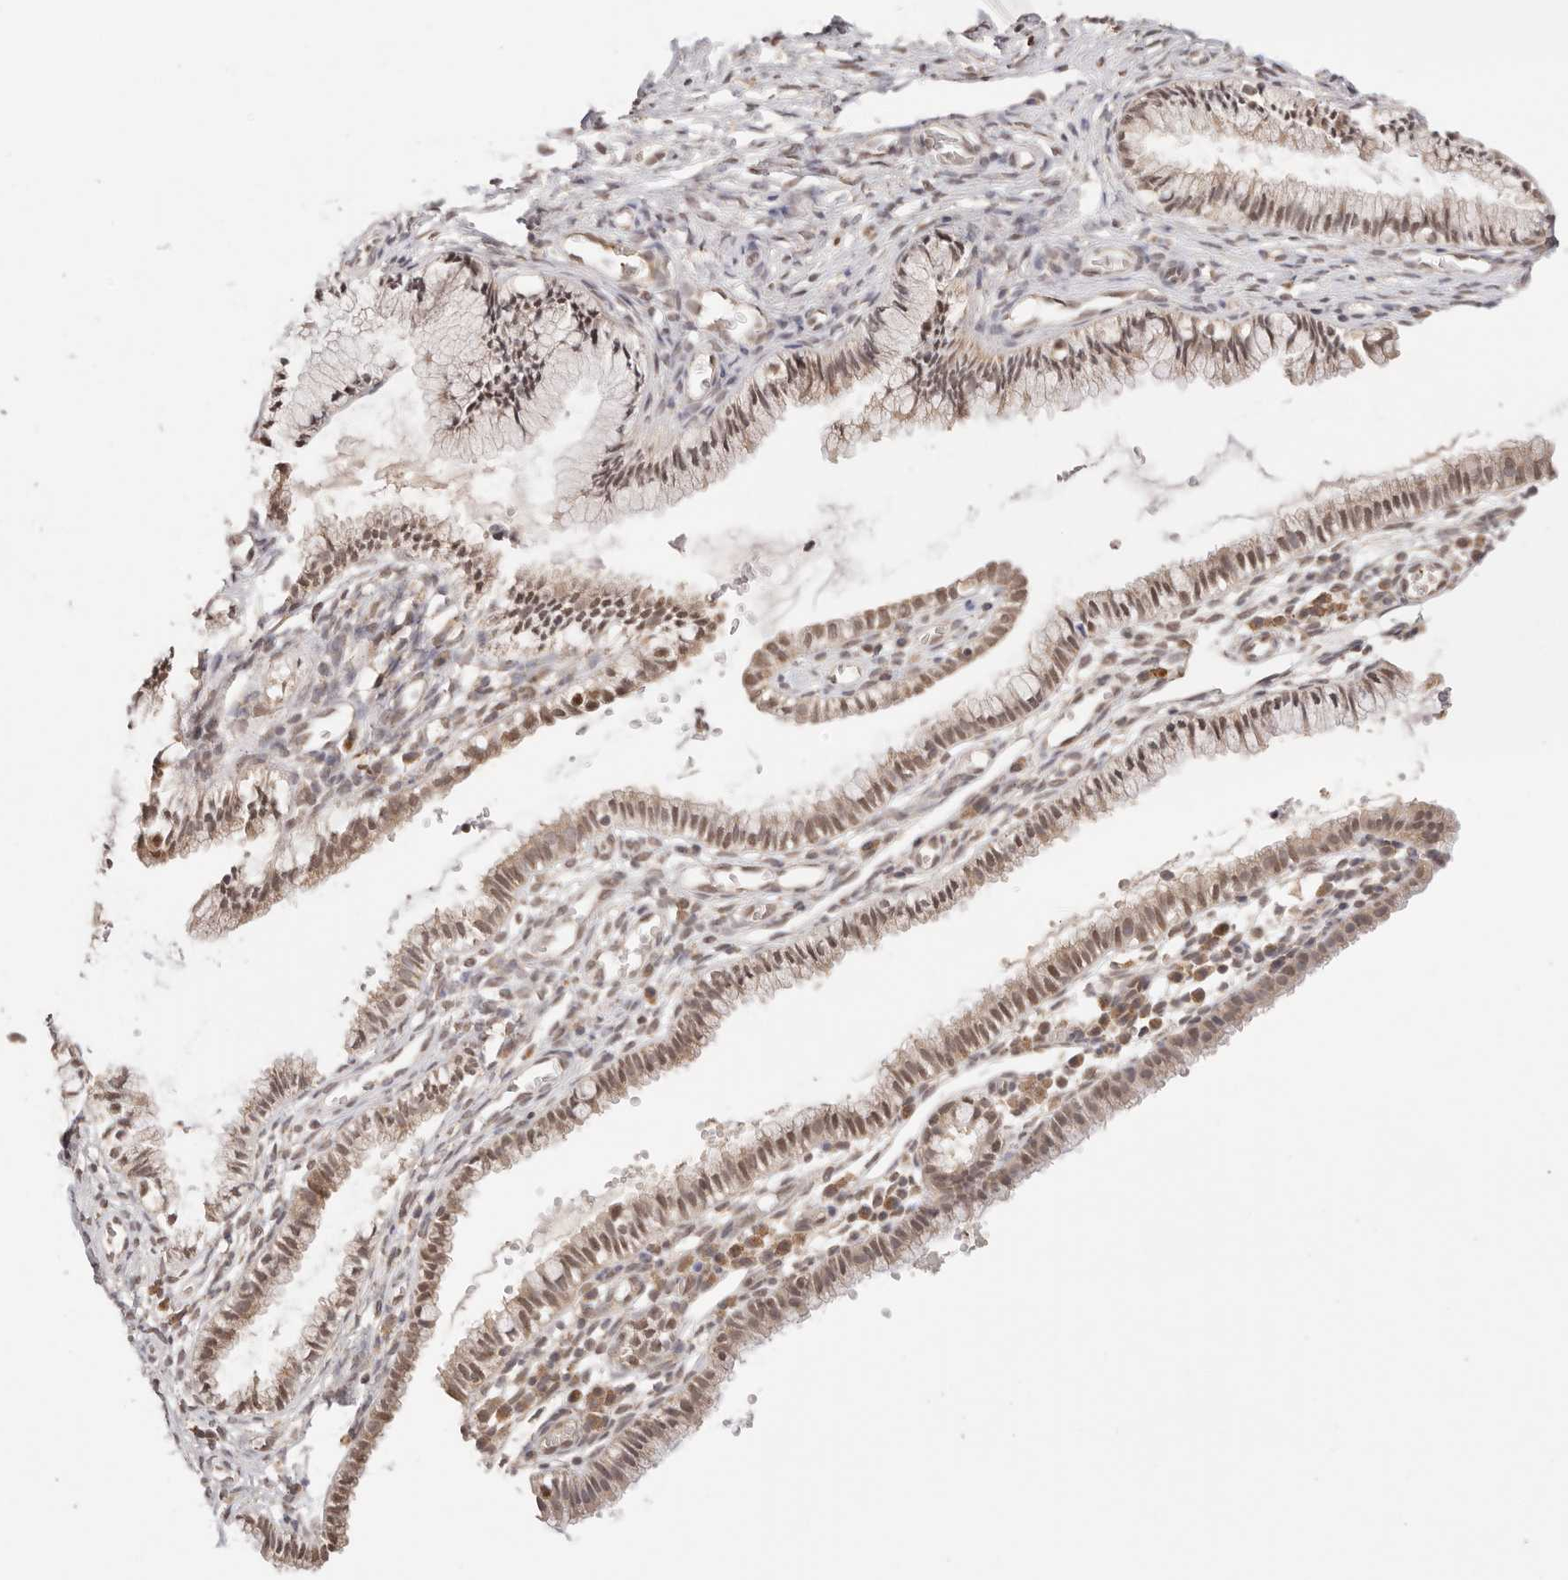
{"staining": {"intensity": "moderate", "quantity": ">75%", "location": "nuclear"}, "tissue": "cervix", "cell_type": "Glandular cells", "image_type": "normal", "snomed": [{"axis": "morphology", "description": "Normal tissue, NOS"}, {"axis": "topography", "description": "Cervix"}], "caption": "Immunohistochemistry micrograph of benign cervix: cervix stained using IHC demonstrates medium levels of moderate protein expression localized specifically in the nuclear of glandular cells, appearing as a nuclear brown color.", "gene": "RFC3", "patient": {"sex": "female", "age": 27}}